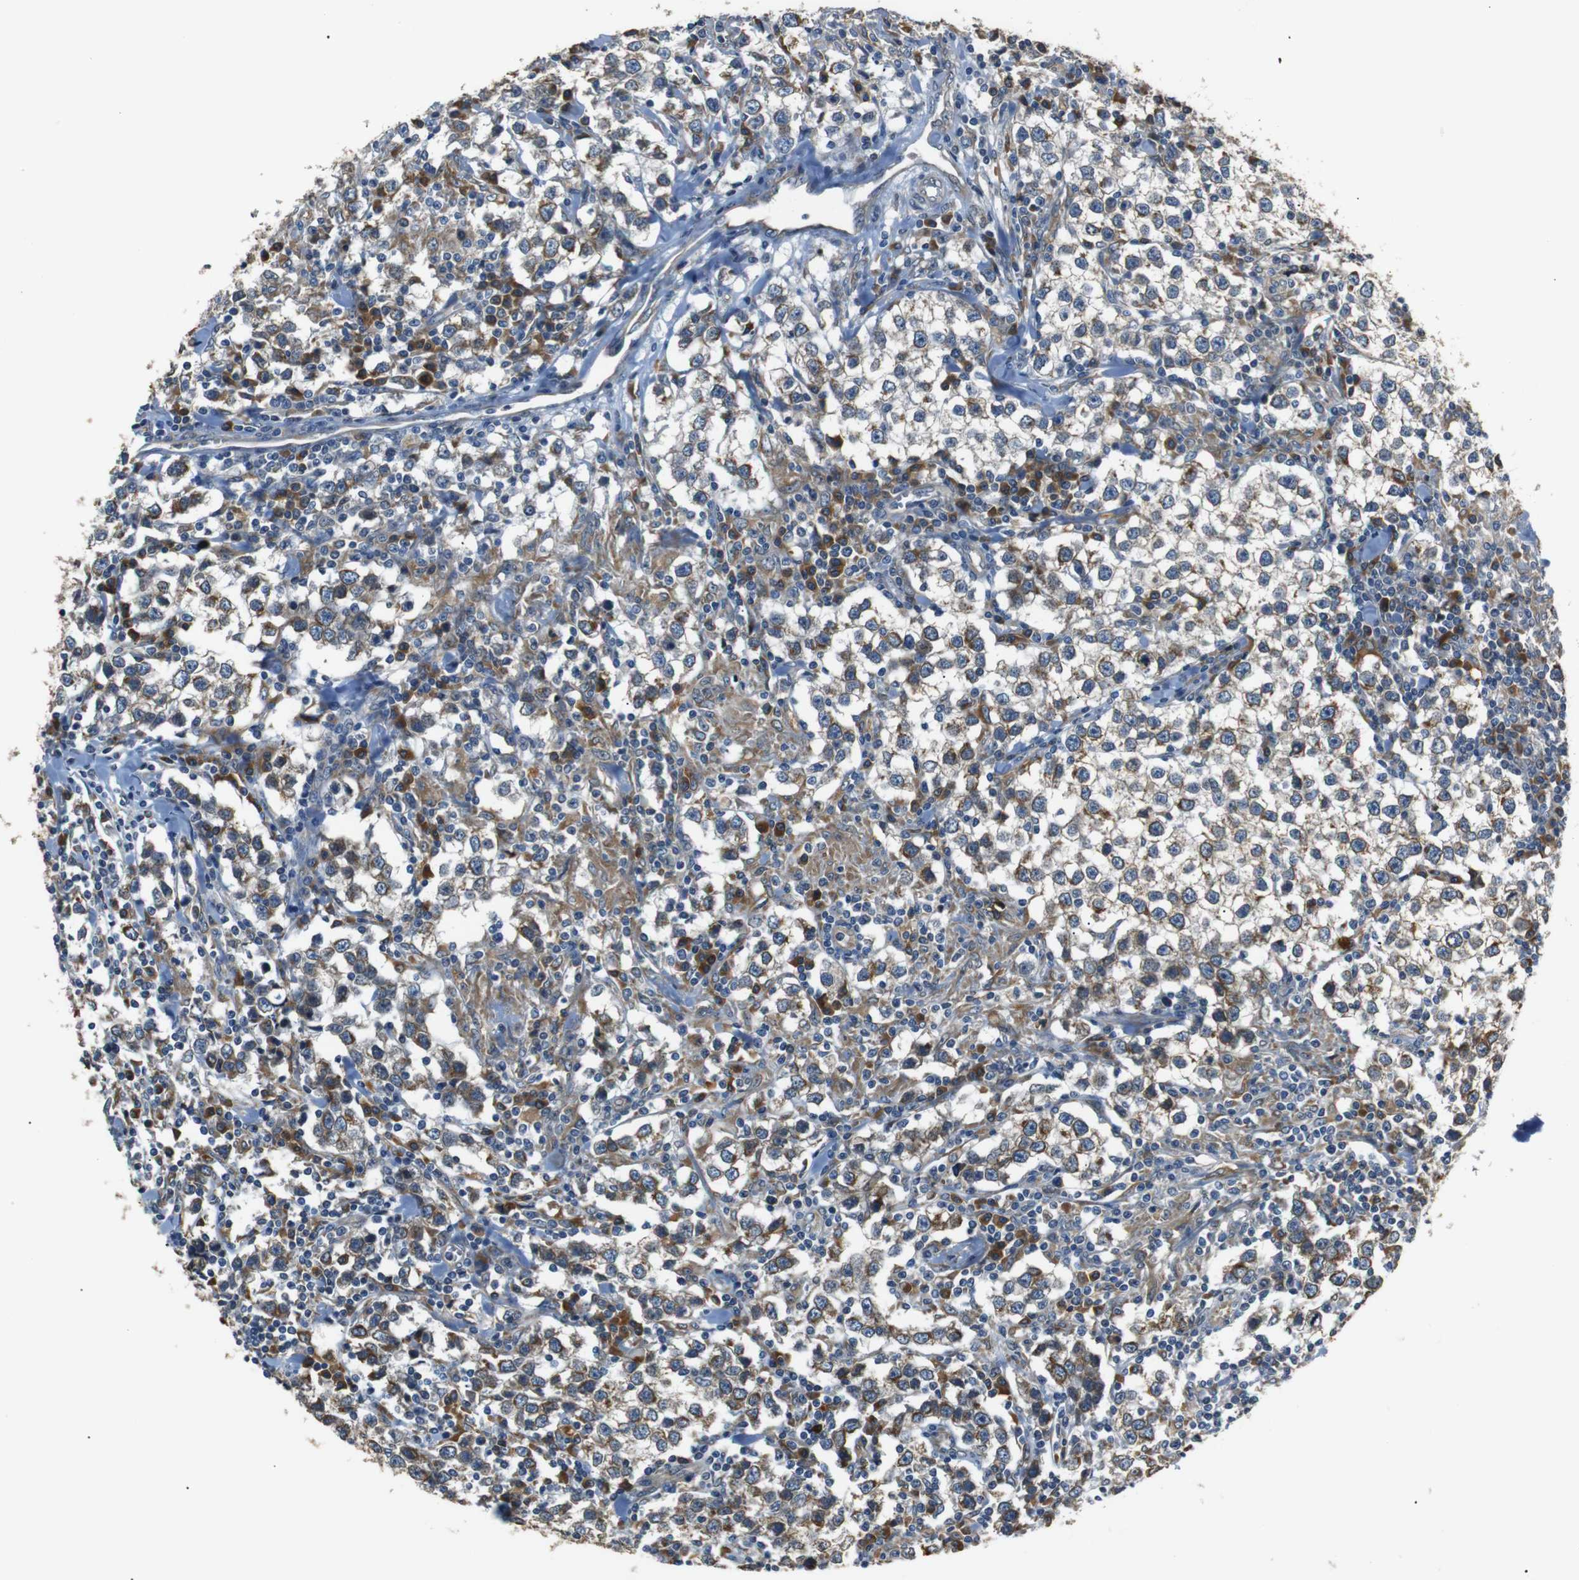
{"staining": {"intensity": "moderate", "quantity": "25%-75%", "location": "cytoplasmic/membranous"}, "tissue": "testis cancer", "cell_type": "Tumor cells", "image_type": "cancer", "snomed": [{"axis": "morphology", "description": "Seminoma, NOS"}, {"axis": "morphology", "description": "Carcinoma, Embryonal, NOS"}, {"axis": "topography", "description": "Testis"}], "caption": "High-magnification brightfield microscopy of testis cancer (seminoma) stained with DAB (brown) and counterstained with hematoxylin (blue). tumor cells exhibit moderate cytoplasmic/membranous expression is appreciated in approximately25%-75% of cells. (Brightfield microscopy of DAB IHC at high magnification).", "gene": "TMED2", "patient": {"sex": "male", "age": 36}}